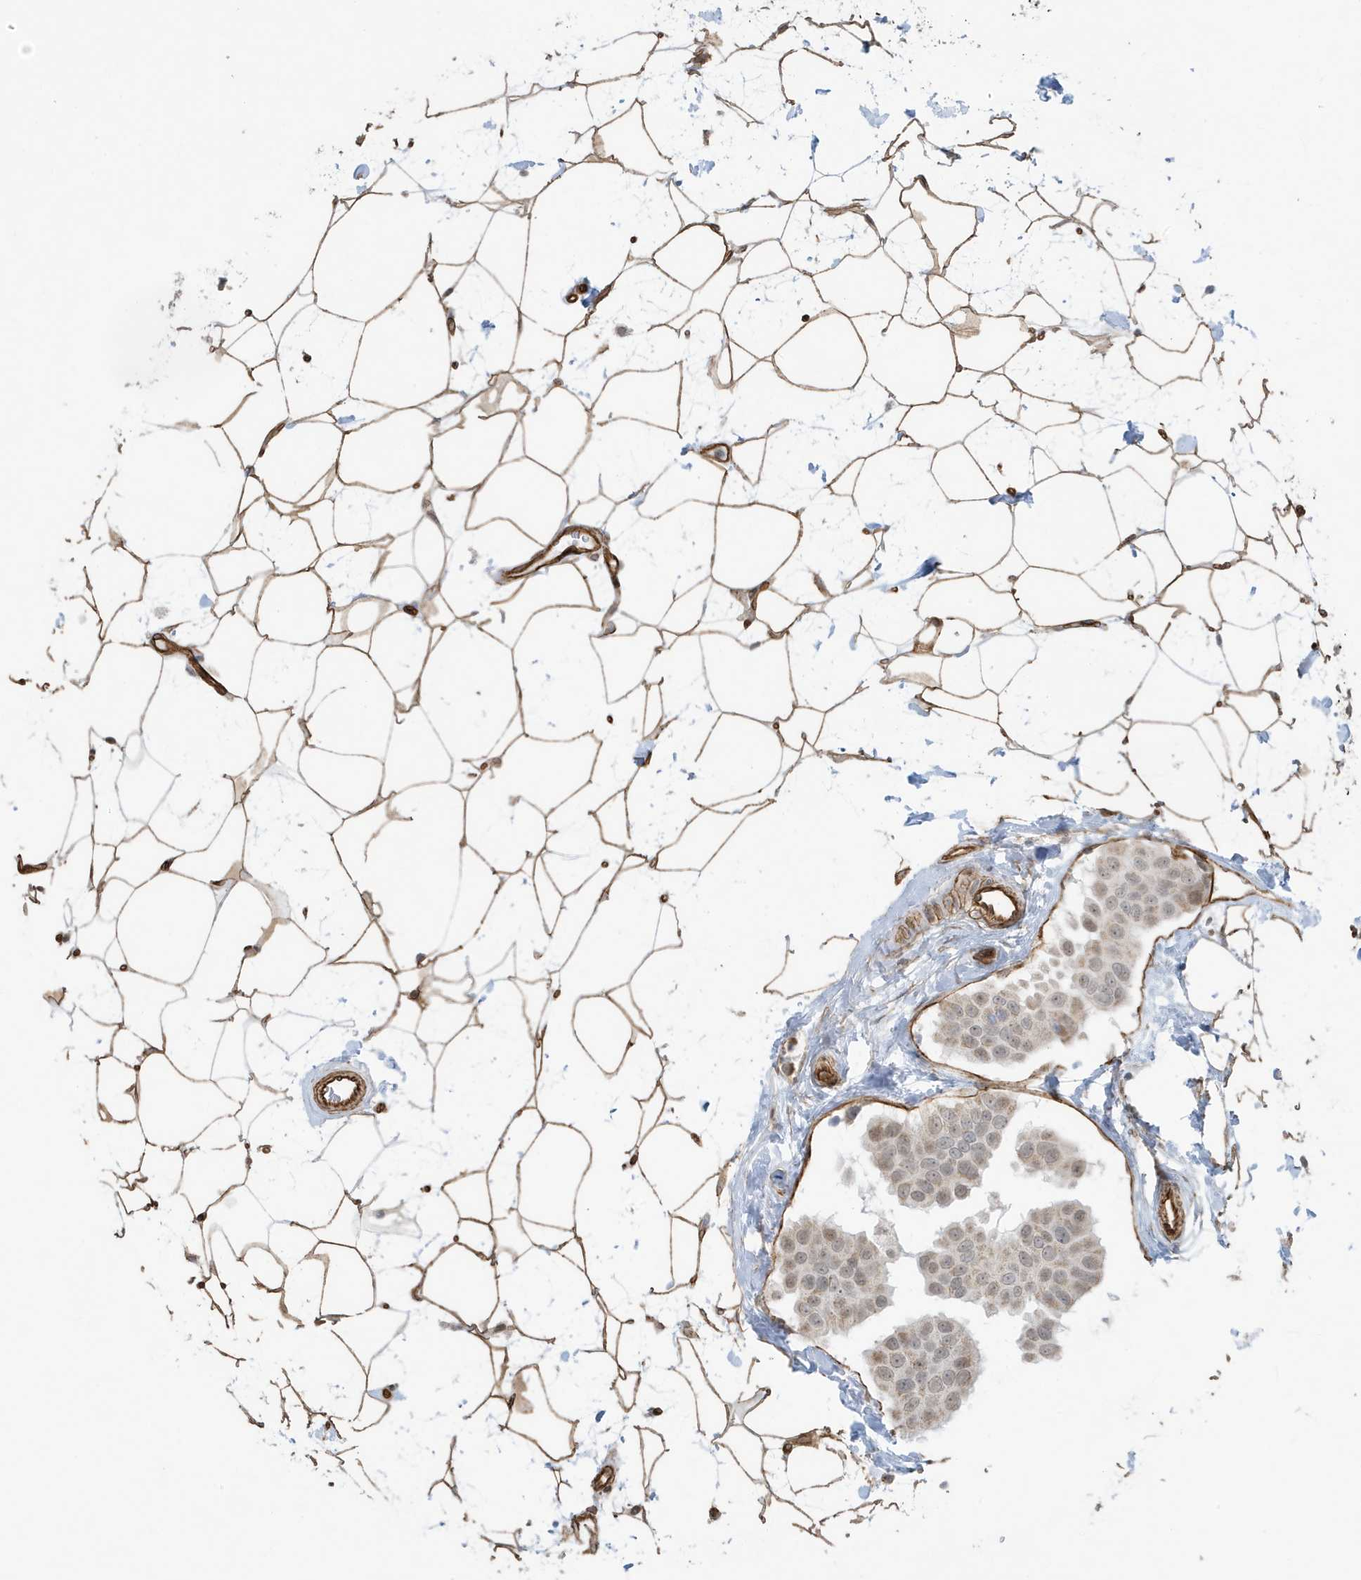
{"staining": {"intensity": "weak", "quantity": "<25%", "location": "cytoplasmic/membranous"}, "tissue": "breast cancer", "cell_type": "Tumor cells", "image_type": "cancer", "snomed": [{"axis": "morphology", "description": "Normal tissue, NOS"}, {"axis": "morphology", "description": "Duct carcinoma"}, {"axis": "topography", "description": "Breast"}], "caption": "The photomicrograph displays no significant staining in tumor cells of breast cancer (intraductal carcinoma). (Immunohistochemistry, brightfield microscopy, high magnification).", "gene": "CHCHD4", "patient": {"sex": "female", "age": 39}}